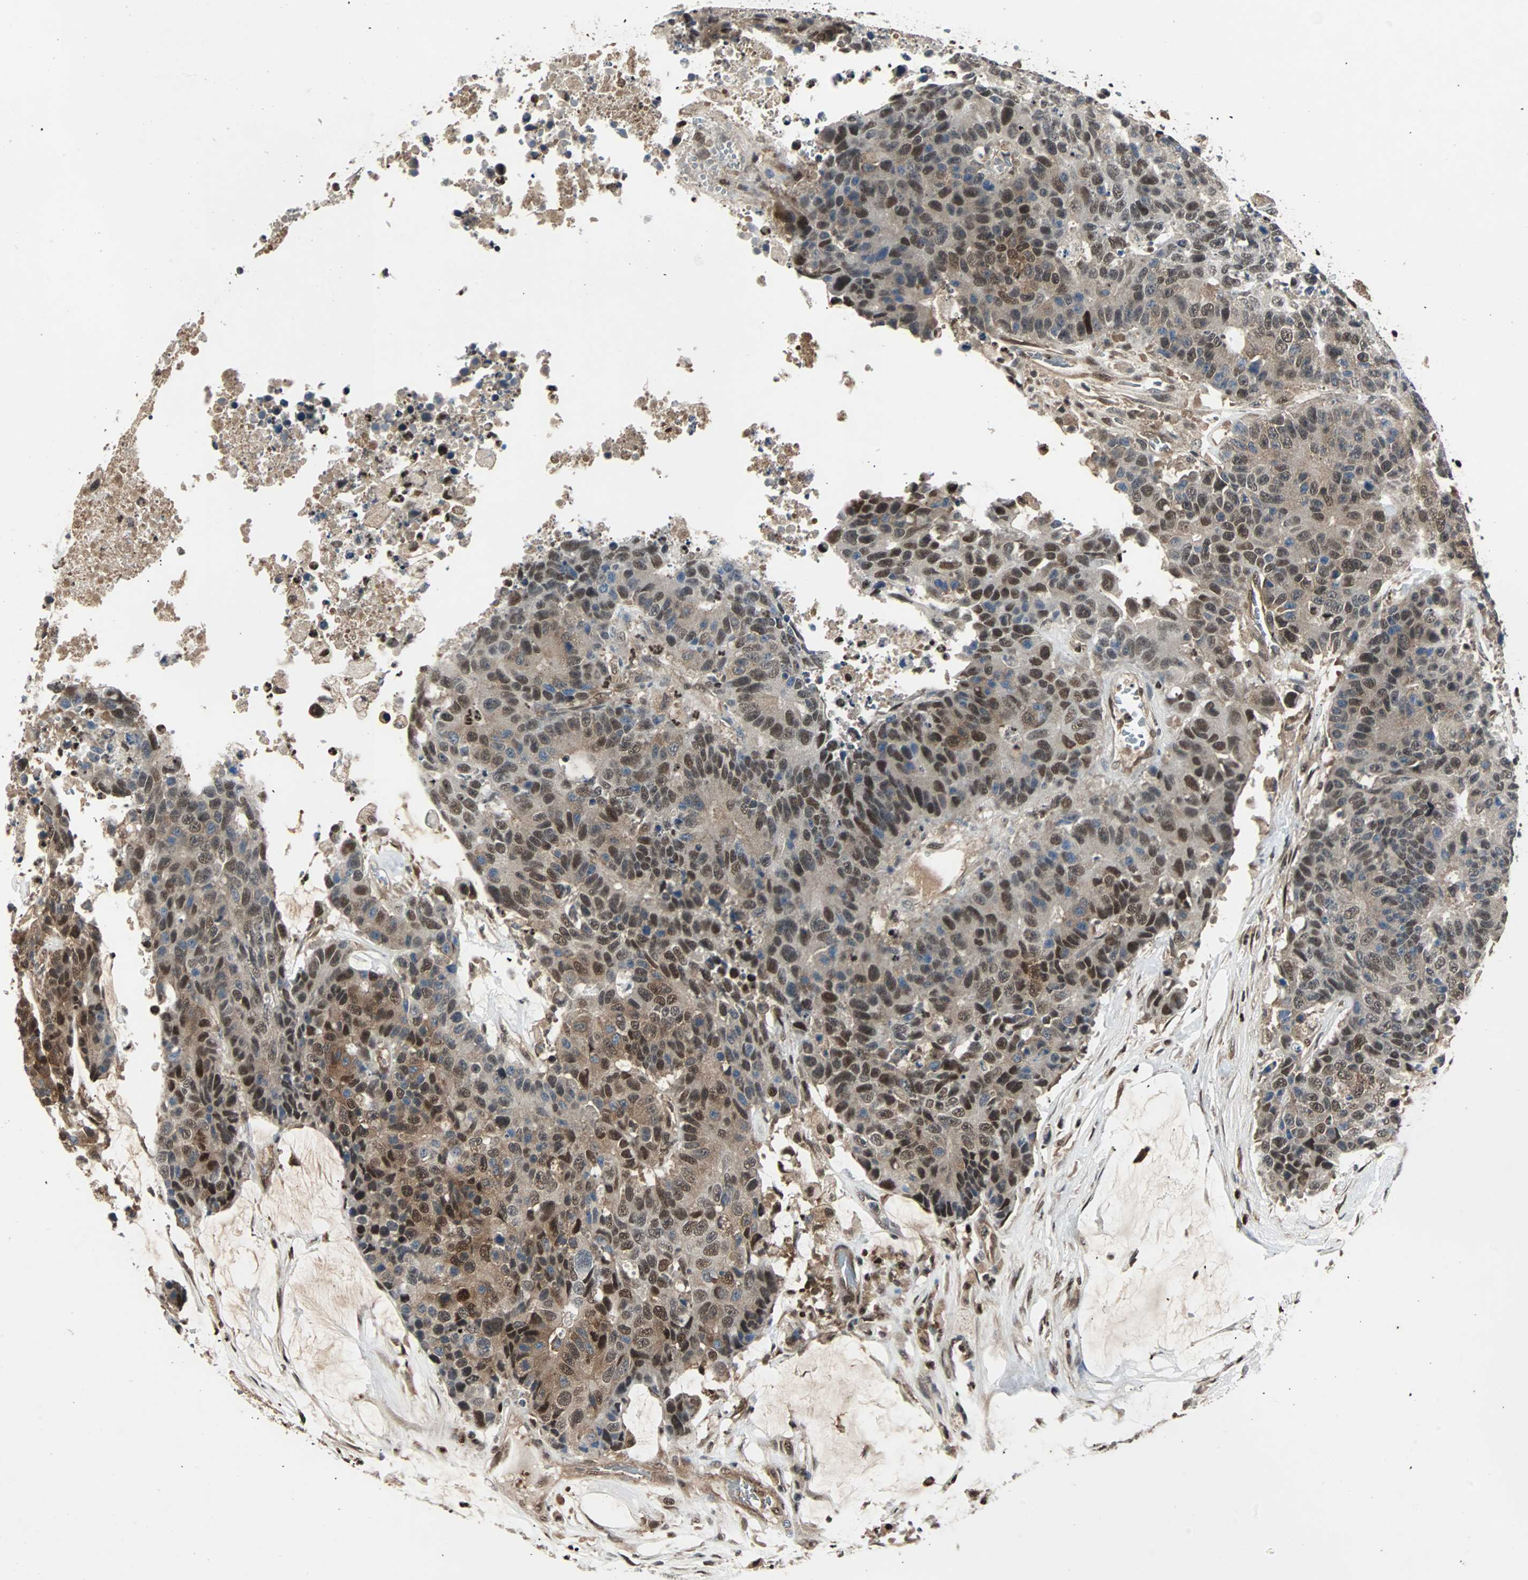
{"staining": {"intensity": "moderate", "quantity": ">75%", "location": "cytoplasmic/membranous,nuclear"}, "tissue": "colorectal cancer", "cell_type": "Tumor cells", "image_type": "cancer", "snomed": [{"axis": "morphology", "description": "Adenocarcinoma, NOS"}, {"axis": "topography", "description": "Colon"}], "caption": "This is an image of IHC staining of colorectal cancer (adenocarcinoma), which shows moderate staining in the cytoplasmic/membranous and nuclear of tumor cells.", "gene": "ACLY", "patient": {"sex": "female", "age": 86}}